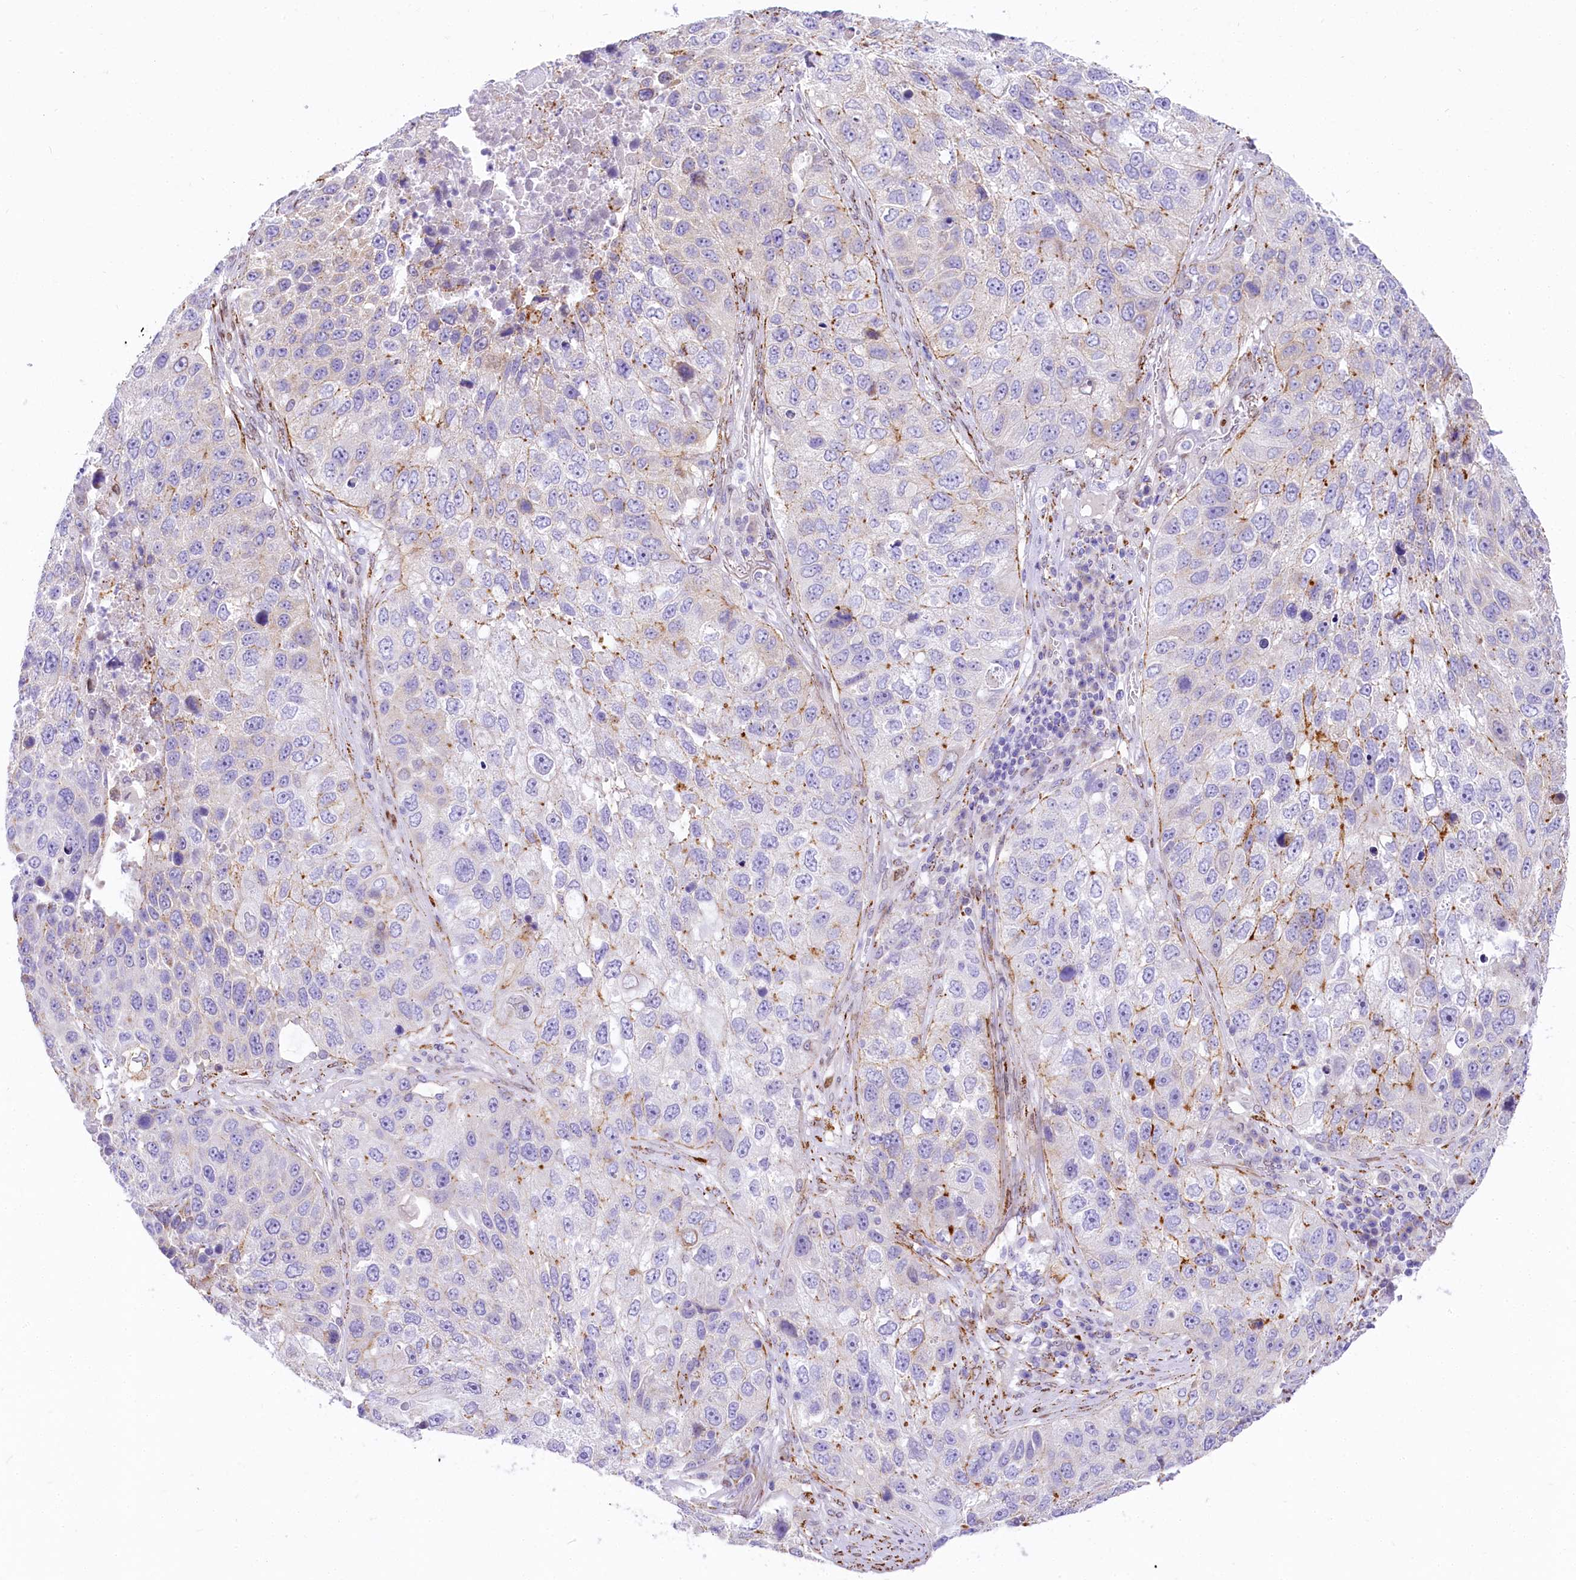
{"staining": {"intensity": "moderate", "quantity": "<25%", "location": "cytoplasmic/membranous"}, "tissue": "lung cancer", "cell_type": "Tumor cells", "image_type": "cancer", "snomed": [{"axis": "morphology", "description": "Squamous cell carcinoma, NOS"}, {"axis": "topography", "description": "Lung"}], "caption": "About <25% of tumor cells in squamous cell carcinoma (lung) show moderate cytoplasmic/membranous protein expression as visualized by brown immunohistochemical staining.", "gene": "PPIP5K2", "patient": {"sex": "male", "age": 61}}